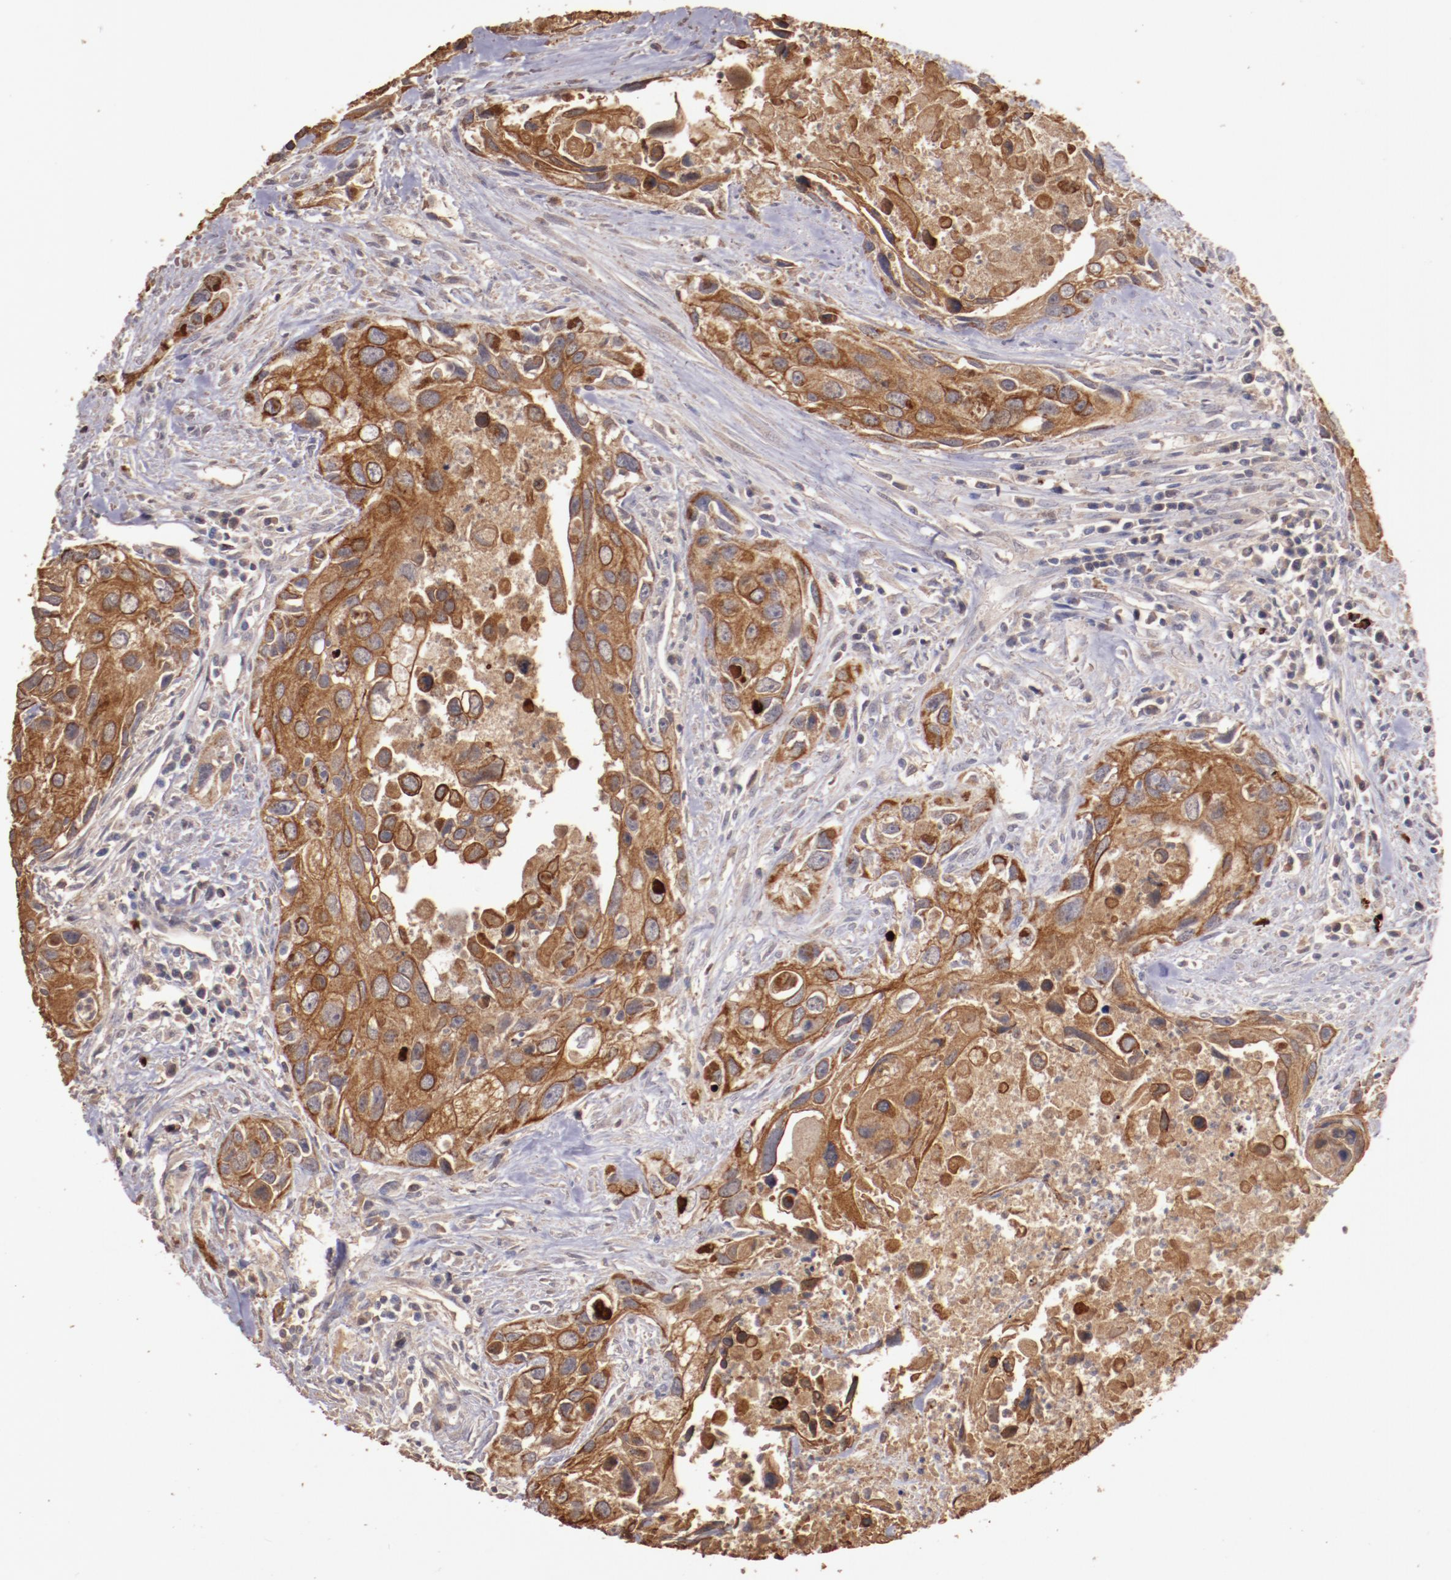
{"staining": {"intensity": "moderate", "quantity": ">75%", "location": "cytoplasmic/membranous"}, "tissue": "urothelial cancer", "cell_type": "Tumor cells", "image_type": "cancer", "snomed": [{"axis": "morphology", "description": "Urothelial carcinoma, High grade"}, {"axis": "topography", "description": "Urinary bladder"}], "caption": "Immunohistochemical staining of human urothelial cancer reveals medium levels of moderate cytoplasmic/membranous expression in approximately >75% of tumor cells.", "gene": "SRRD", "patient": {"sex": "male", "age": 71}}